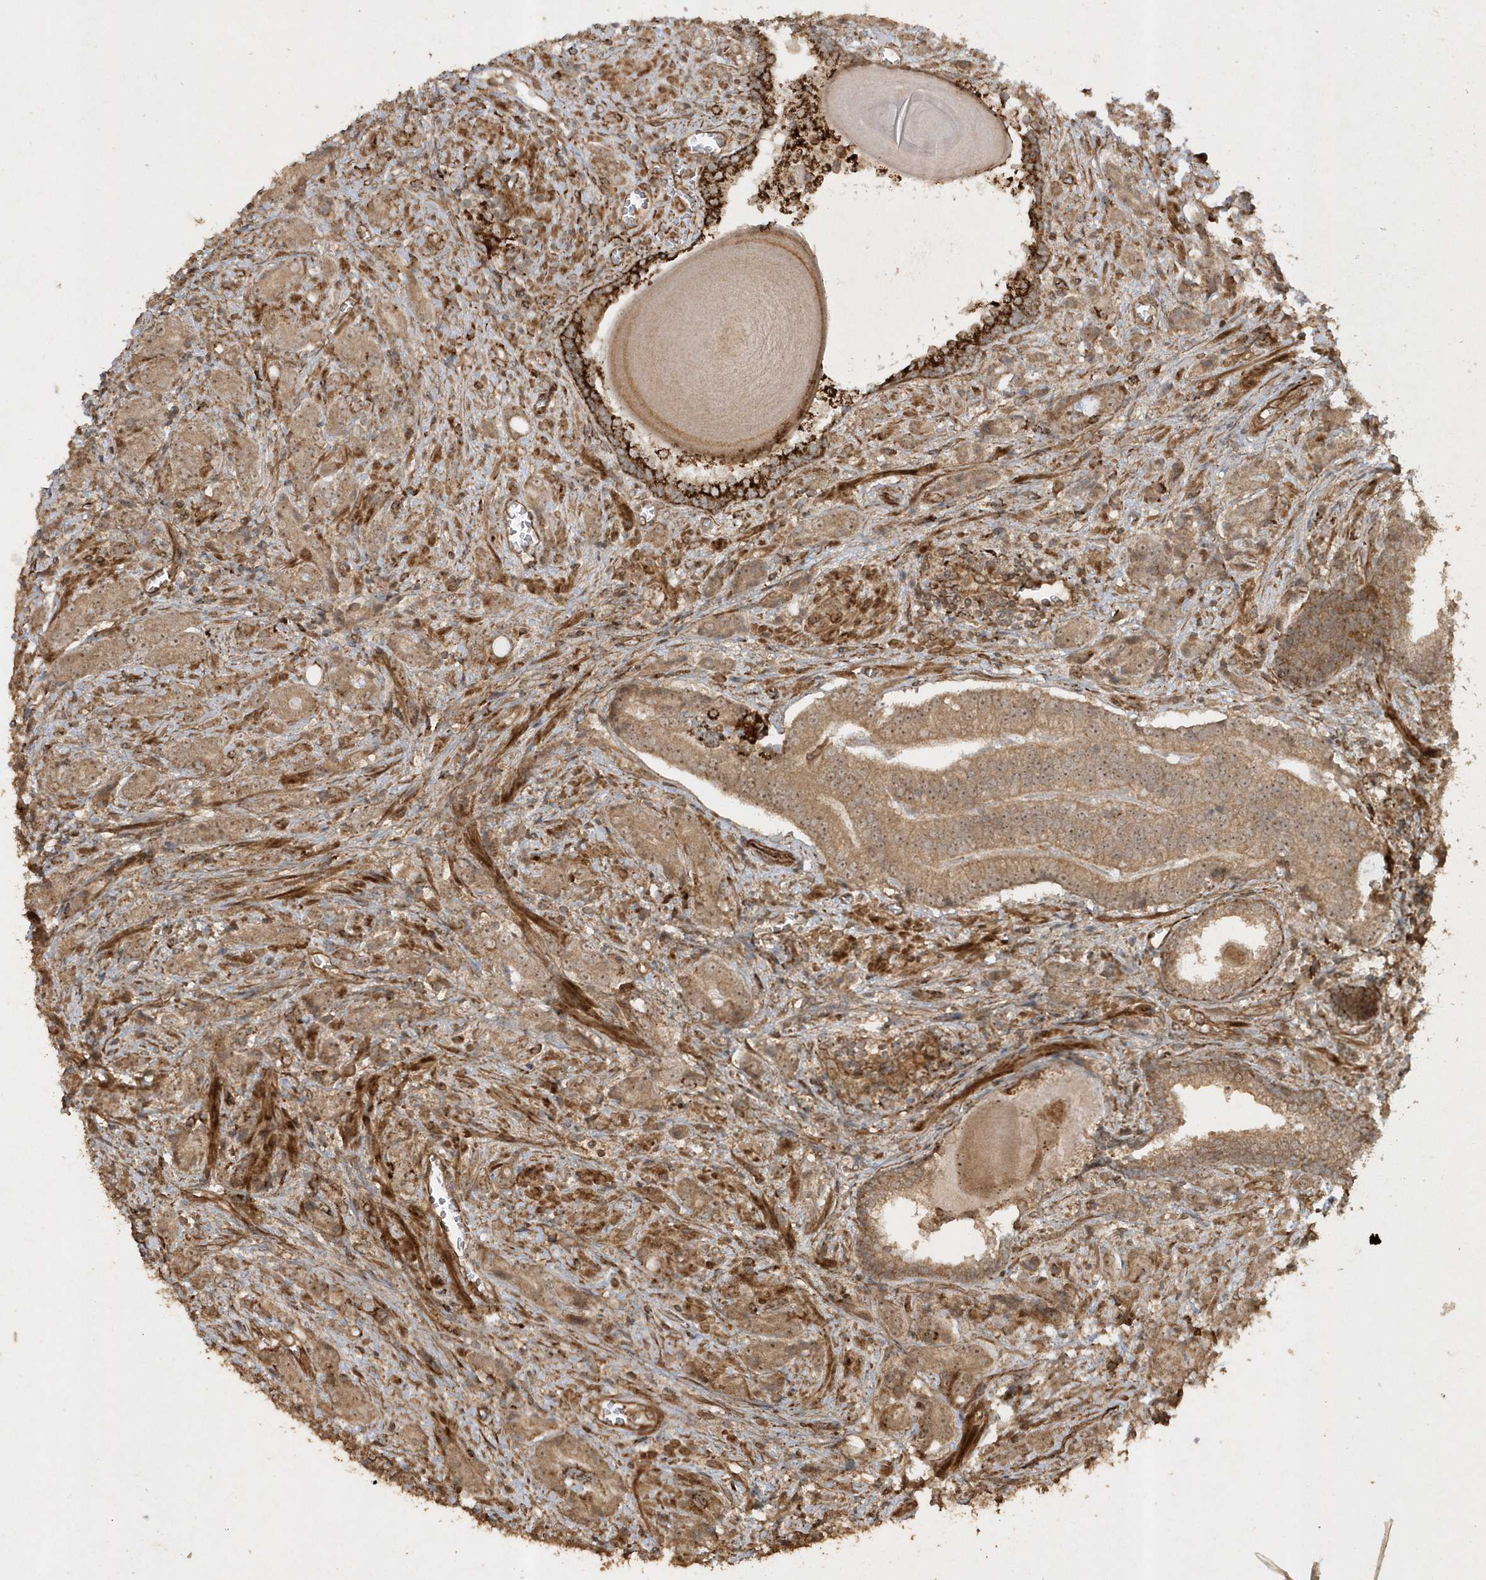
{"staining": {"intensity": "moderate", "quantity": ">75%", "location": "cytoplasmic/membranous"}, "tissue": "prostate cancer", "cell_type": "Tumor cells", "image_type": "cancer", "snomed": [{"axis": "morphology", "description": "Adenocarcinoma, High grade"}, {"axis": "topography", "description": "Prostate"}], "caption": "Prostate cancer (high-grade adenocarcinoma) stained for a protein (brown) exhibits moderate cytoplasmic/membranous positive positivity in about >75% of tumor cells.", "gene": "AVPI1", "patient": {"sex": "male", "age": 57}}